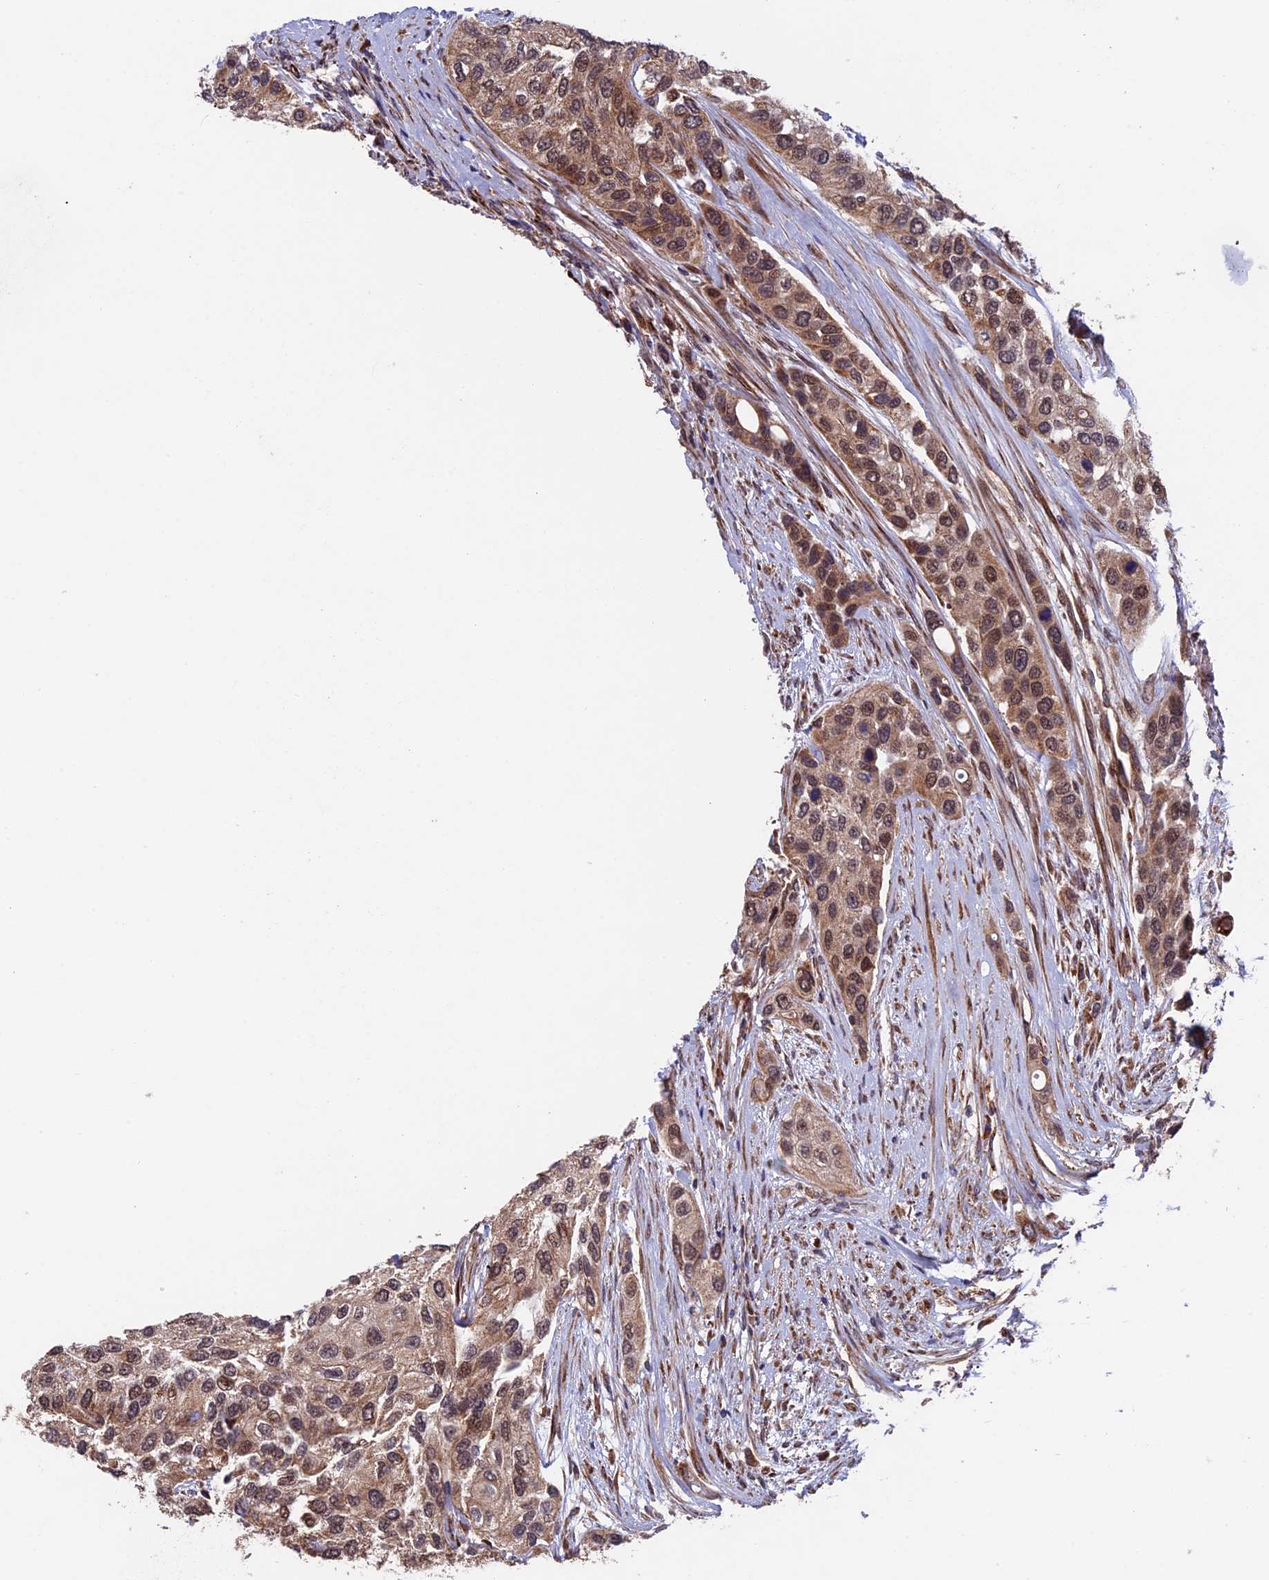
{"staining": {"intensity": "moderate", "quantity": ">75%", "location": "cytoplasmic/membranous,nuclear"}, "tissue": "urothelial cancer", "cell_type": "Tumor cells", "image_type": "cancer", "snomed": [{"axis": "morphology", "description": "Normal tissue, NOS"}, {"axis": "morphology", "description": "Urothelial carcinoma, High grade"}, {"axis": "topography", "description": "Vascular tissue"}, {"axis": "topography", "description": "Urinary bladder"}], "caption": "Moderate cytoplasmic/membranous and nuclear staining is appreciated in approximately >75% of tumor cells in high-grade urothelial carcinoma.", "gene": "RNF17", "patient": {"sex": "female", "age": 56}}